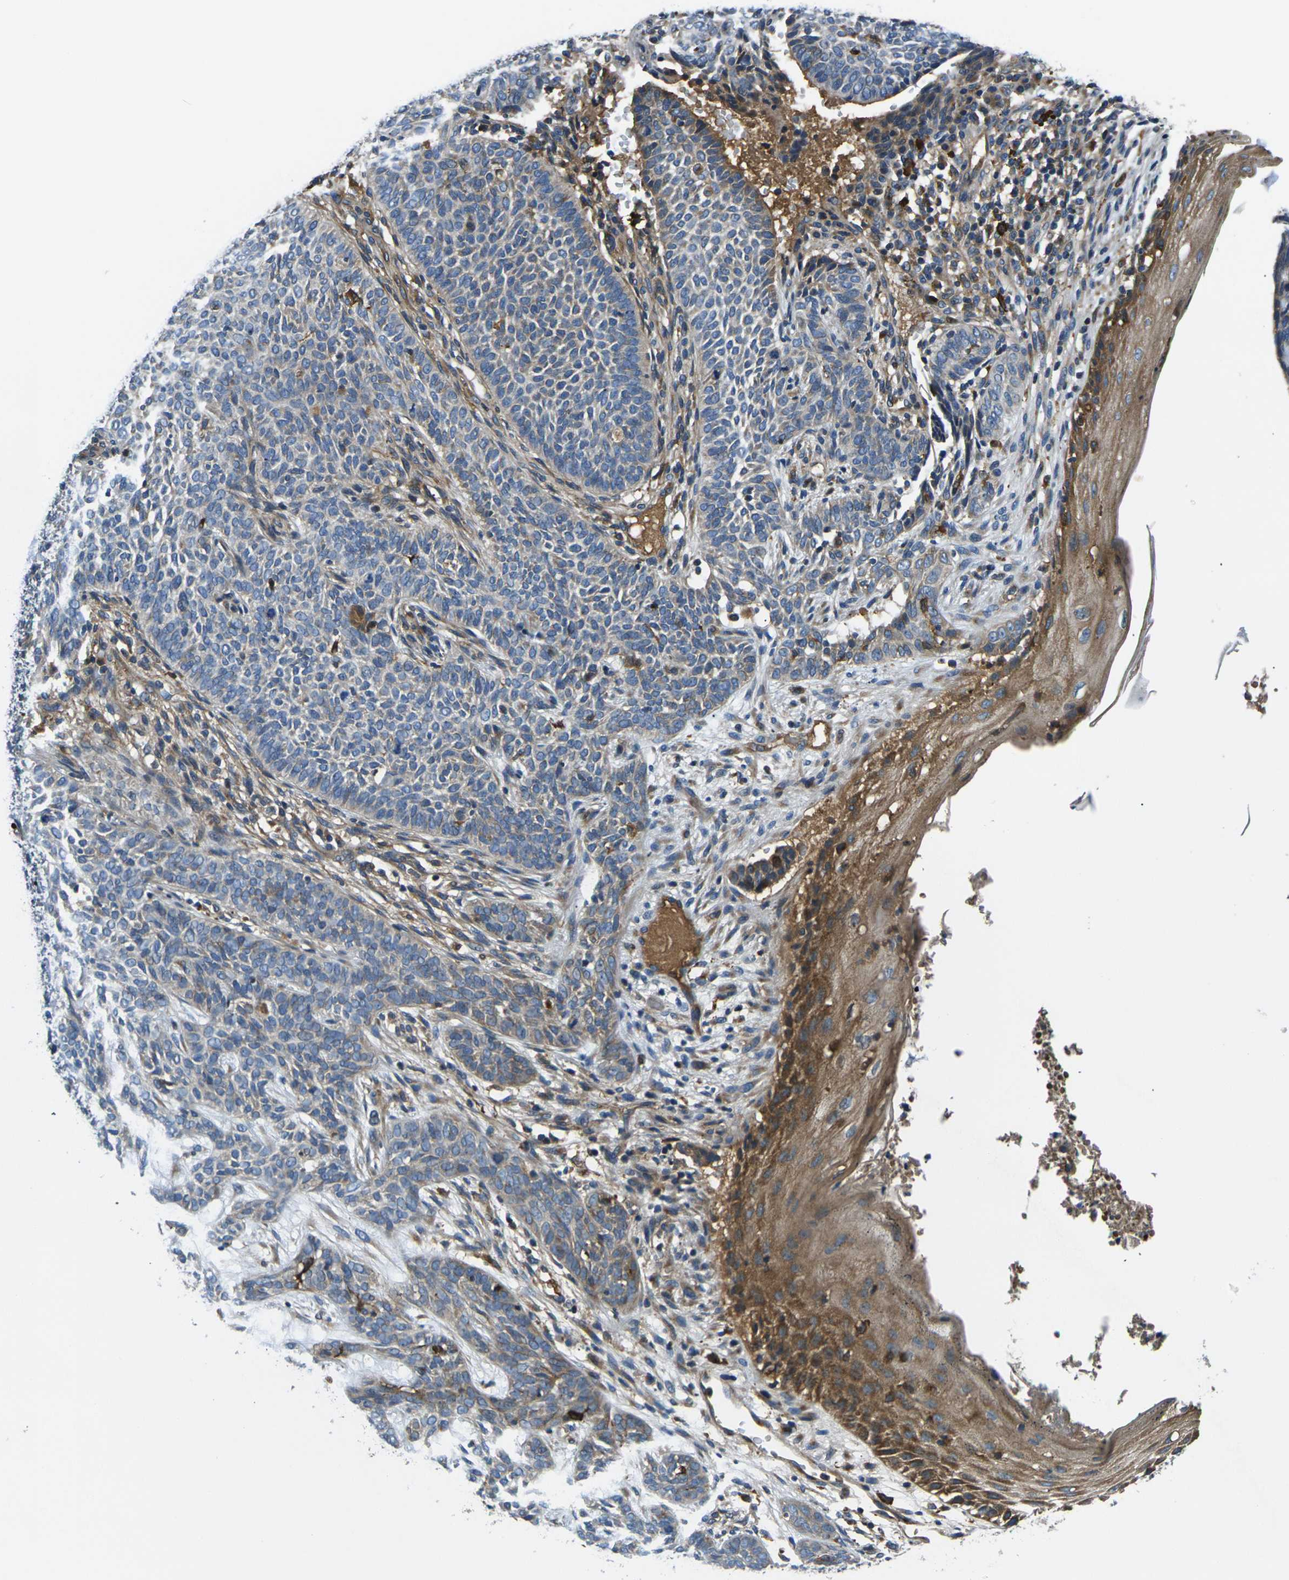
{"staining": {"intensity": "moderate", "quantity": "<25%", "location": "cytoplasmic/membranous"}, "tissue": "skin cancer", "cell_type": "Tumor cells", "image_type": "cancer", "snomed": [{"axis": "morphology", "description": "Basal cell carcinoma"}, {"axis": "topography", "description": "Skin"}], "caption": "Tumor cells exhibit low levels of moderate cytoplasmic/membranous staining in about <25% of cells in skin cancer.", "gene": "RAB1B", "patient": {"sex": "male", "age": 87}}